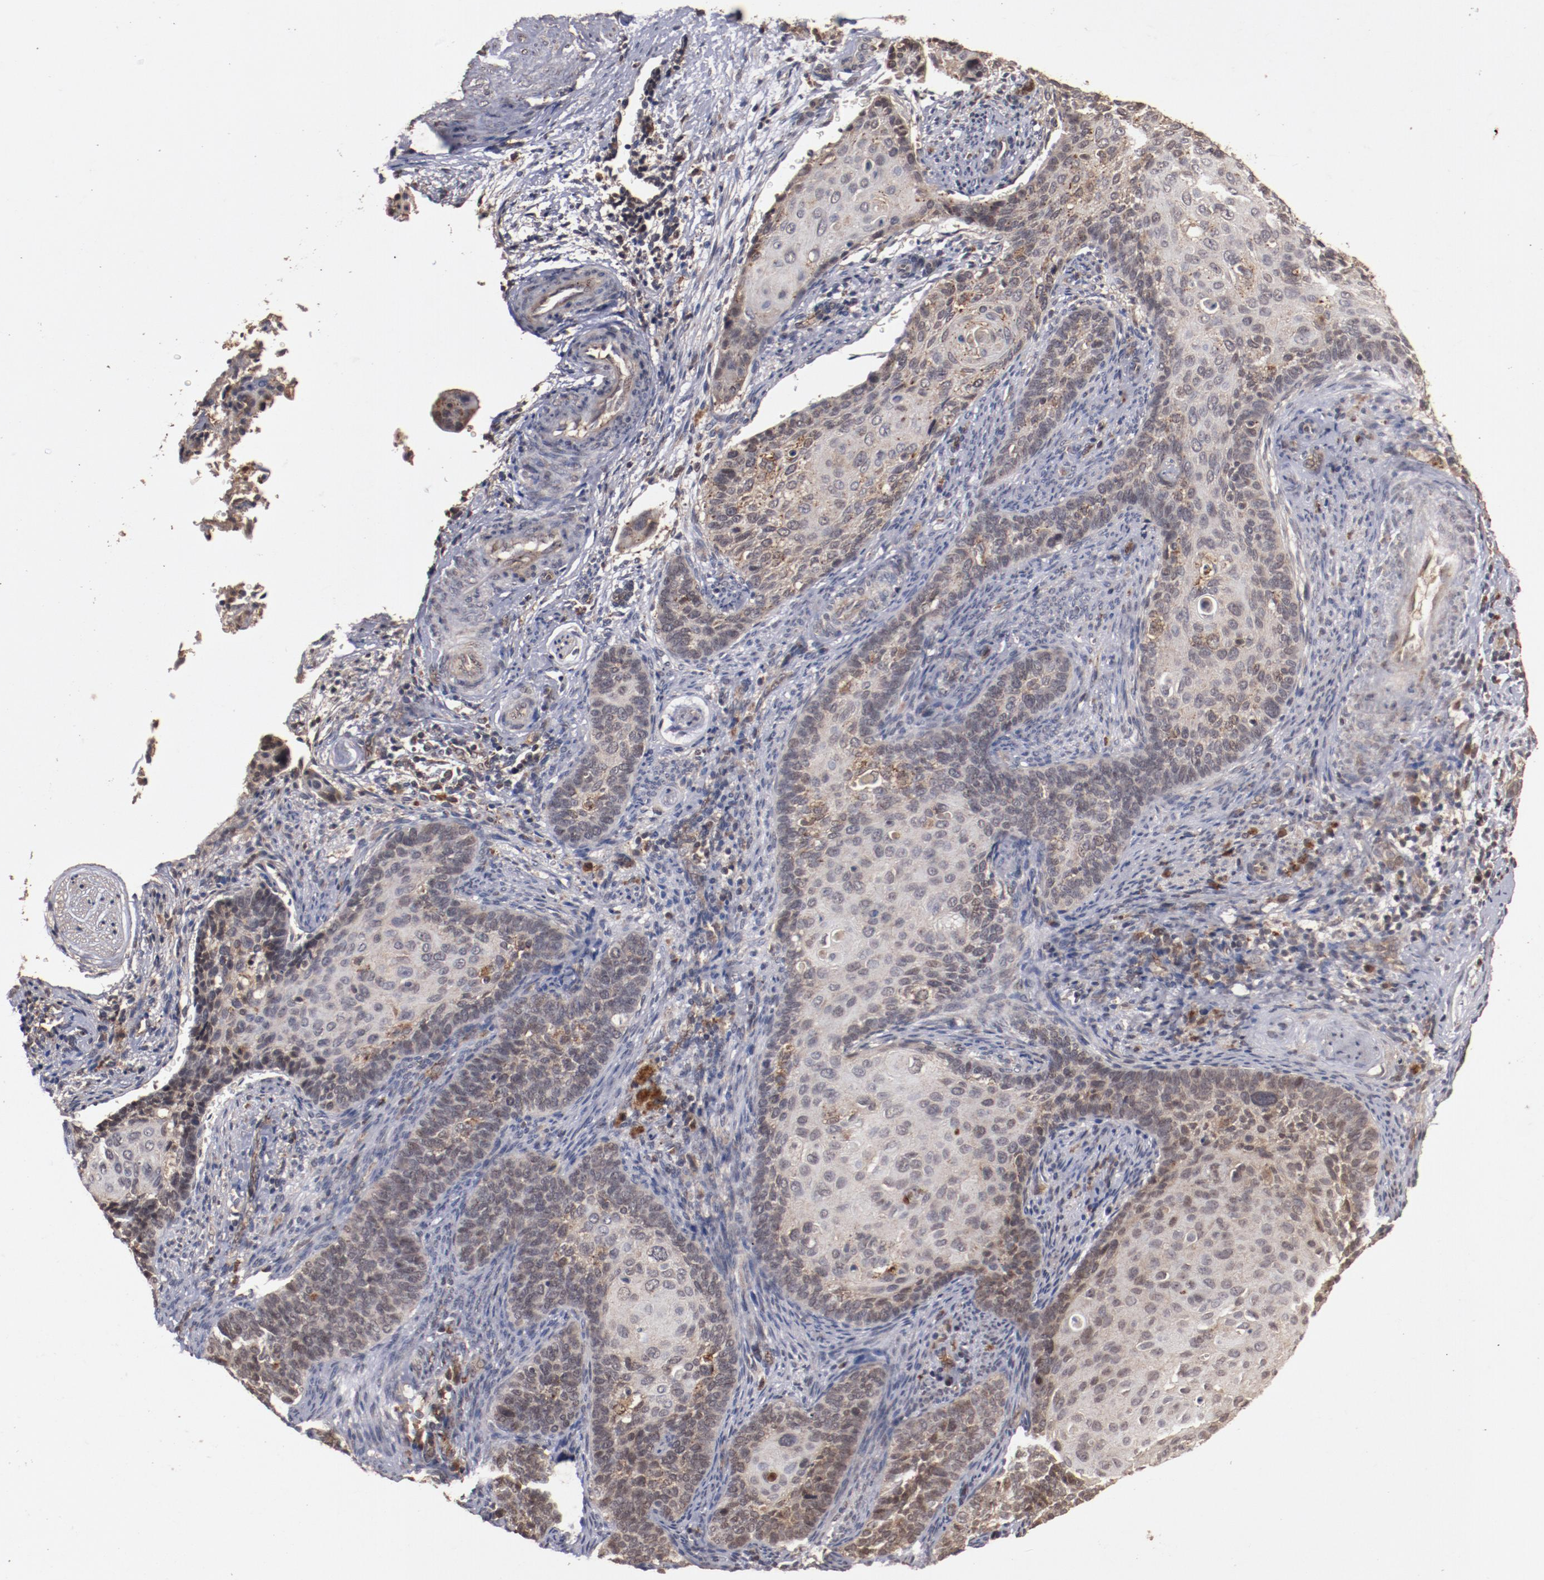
{"staining": {"intensity": "moderate", "quantity": ">75%", "location": "cytoplasmic/membranous"}, "tissue": "cervical cancer", "cell_type": "Tumor cells", "image_type": "cancer", "snomed": [{"axis": "morphology", "description": "Squamous cell carcinoma, NOS"}, {"axis": "topography", "description": "Cervix"}], "caption": "Immunohistochemistry photomicrograph of human cervical squamous cell carcinoma stained for a protein (brown), which shows medium levels of moderate cytoplasmic/membranous staining in about >75% of tumor cells.", "gene": "TENM1", "patient": {"sex": "female", "age": 33}}